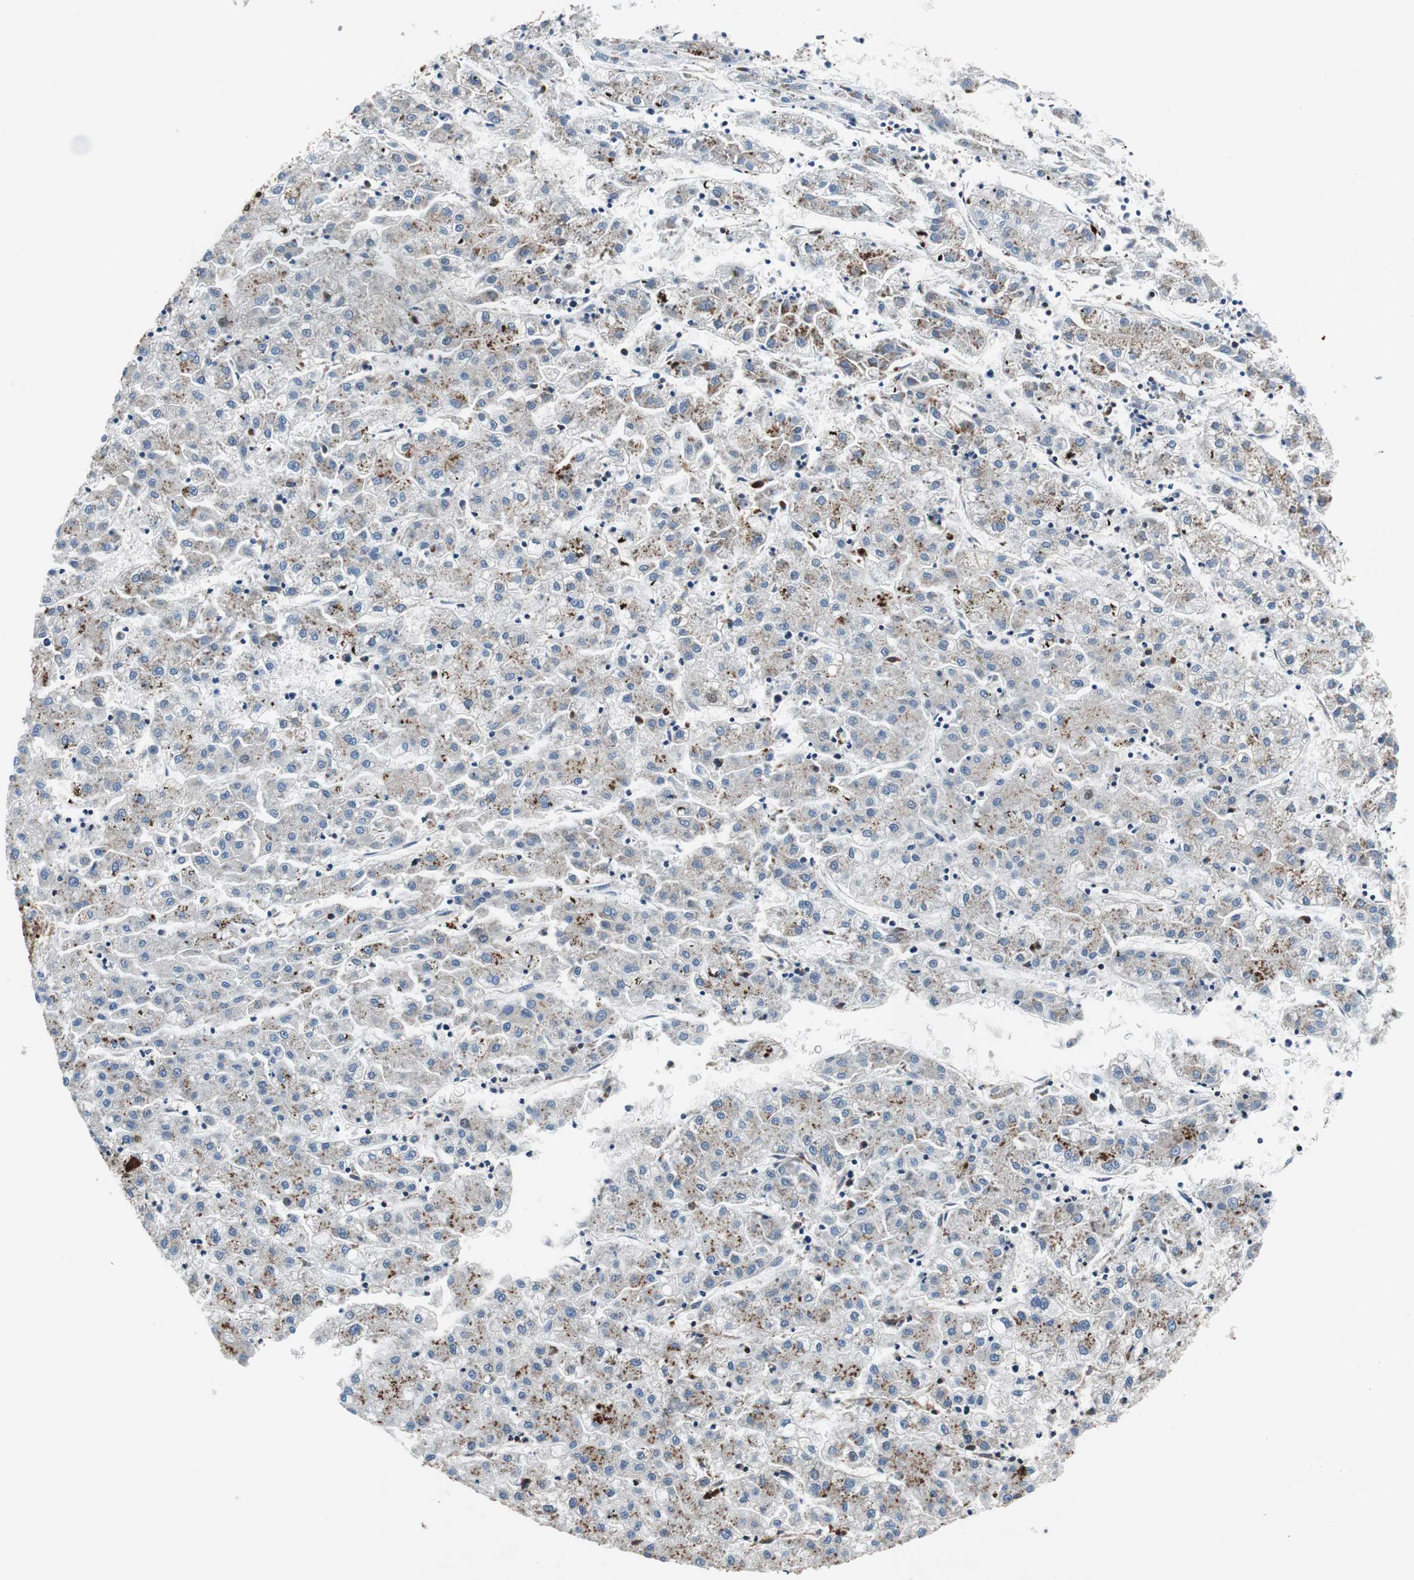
{"staining": {"intensity": "moderate", "quantity": "<25%", "location": "cytoplasmic/membranous"}, "tissue": "liver cancer", "cell_type": "Tumor cells", "image_type": "cancer", "snomed": [{"axis": "morphology", "description": "Carcinoma, Hepatocellular, NOS"}, {"axis": "topography", "description": "Liver"}], "caption": "A low amount of moderate cytoplasmic/membranous staining is seen in approximately <25% of tumor cells in liver hepatocellular carcinoma tissue. Nuclei are stained in blue.", "gene": "TUBA4A", "patient": {"sex": "male", "age": 72}}